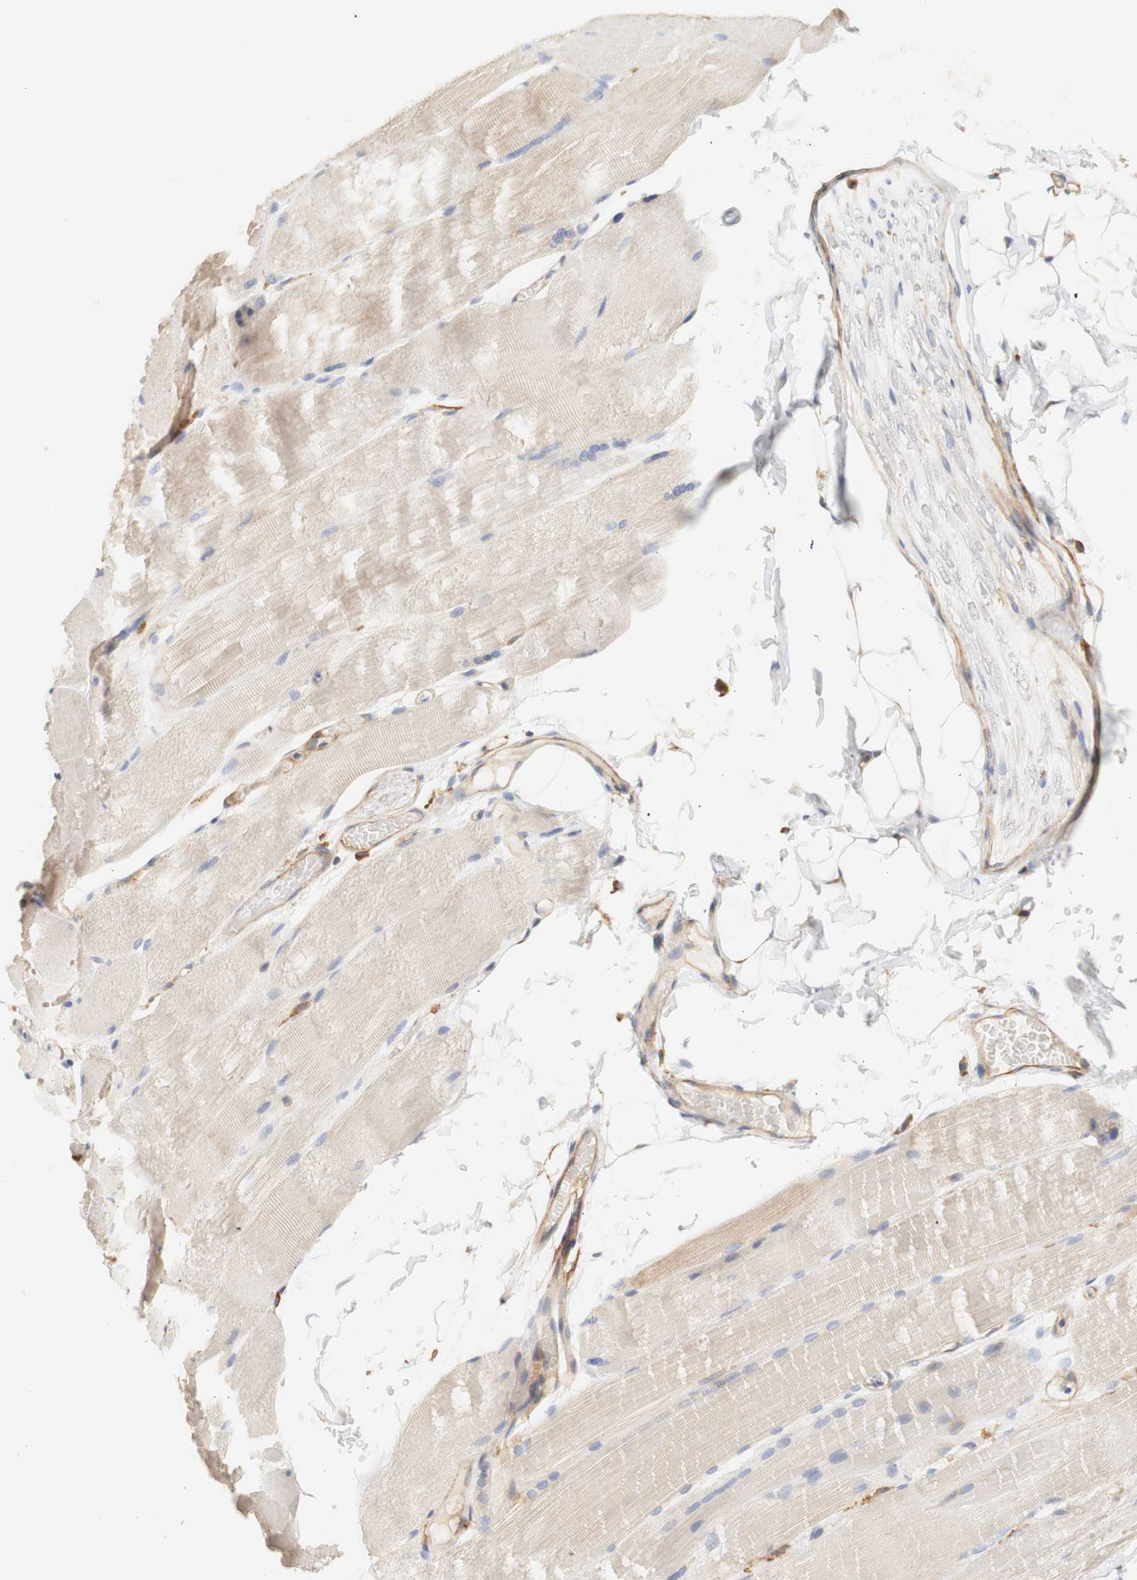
{"staining": {"intensity": "weak", "quantity": "<25%", "location": "cytoplasmic/membranous"}, "tissue": "skeletal muscle", "cell_type": "Myocytes", "image_type": "normal", "snomed": [{"axis": "morphology", "description": "Normal tissue, NOS"}, {"axis": "topography", "description": "Skin"}, {"axis": "topography", "description": "Skeletal muscle"}], "caption": "A high-resolution photomicrograph shows IHC staining of normal skeletal muscle, which exhibits no significant staining in myocytes.", "gene": "PCDH7", "patient": {"sex": "male", "age": 83}}